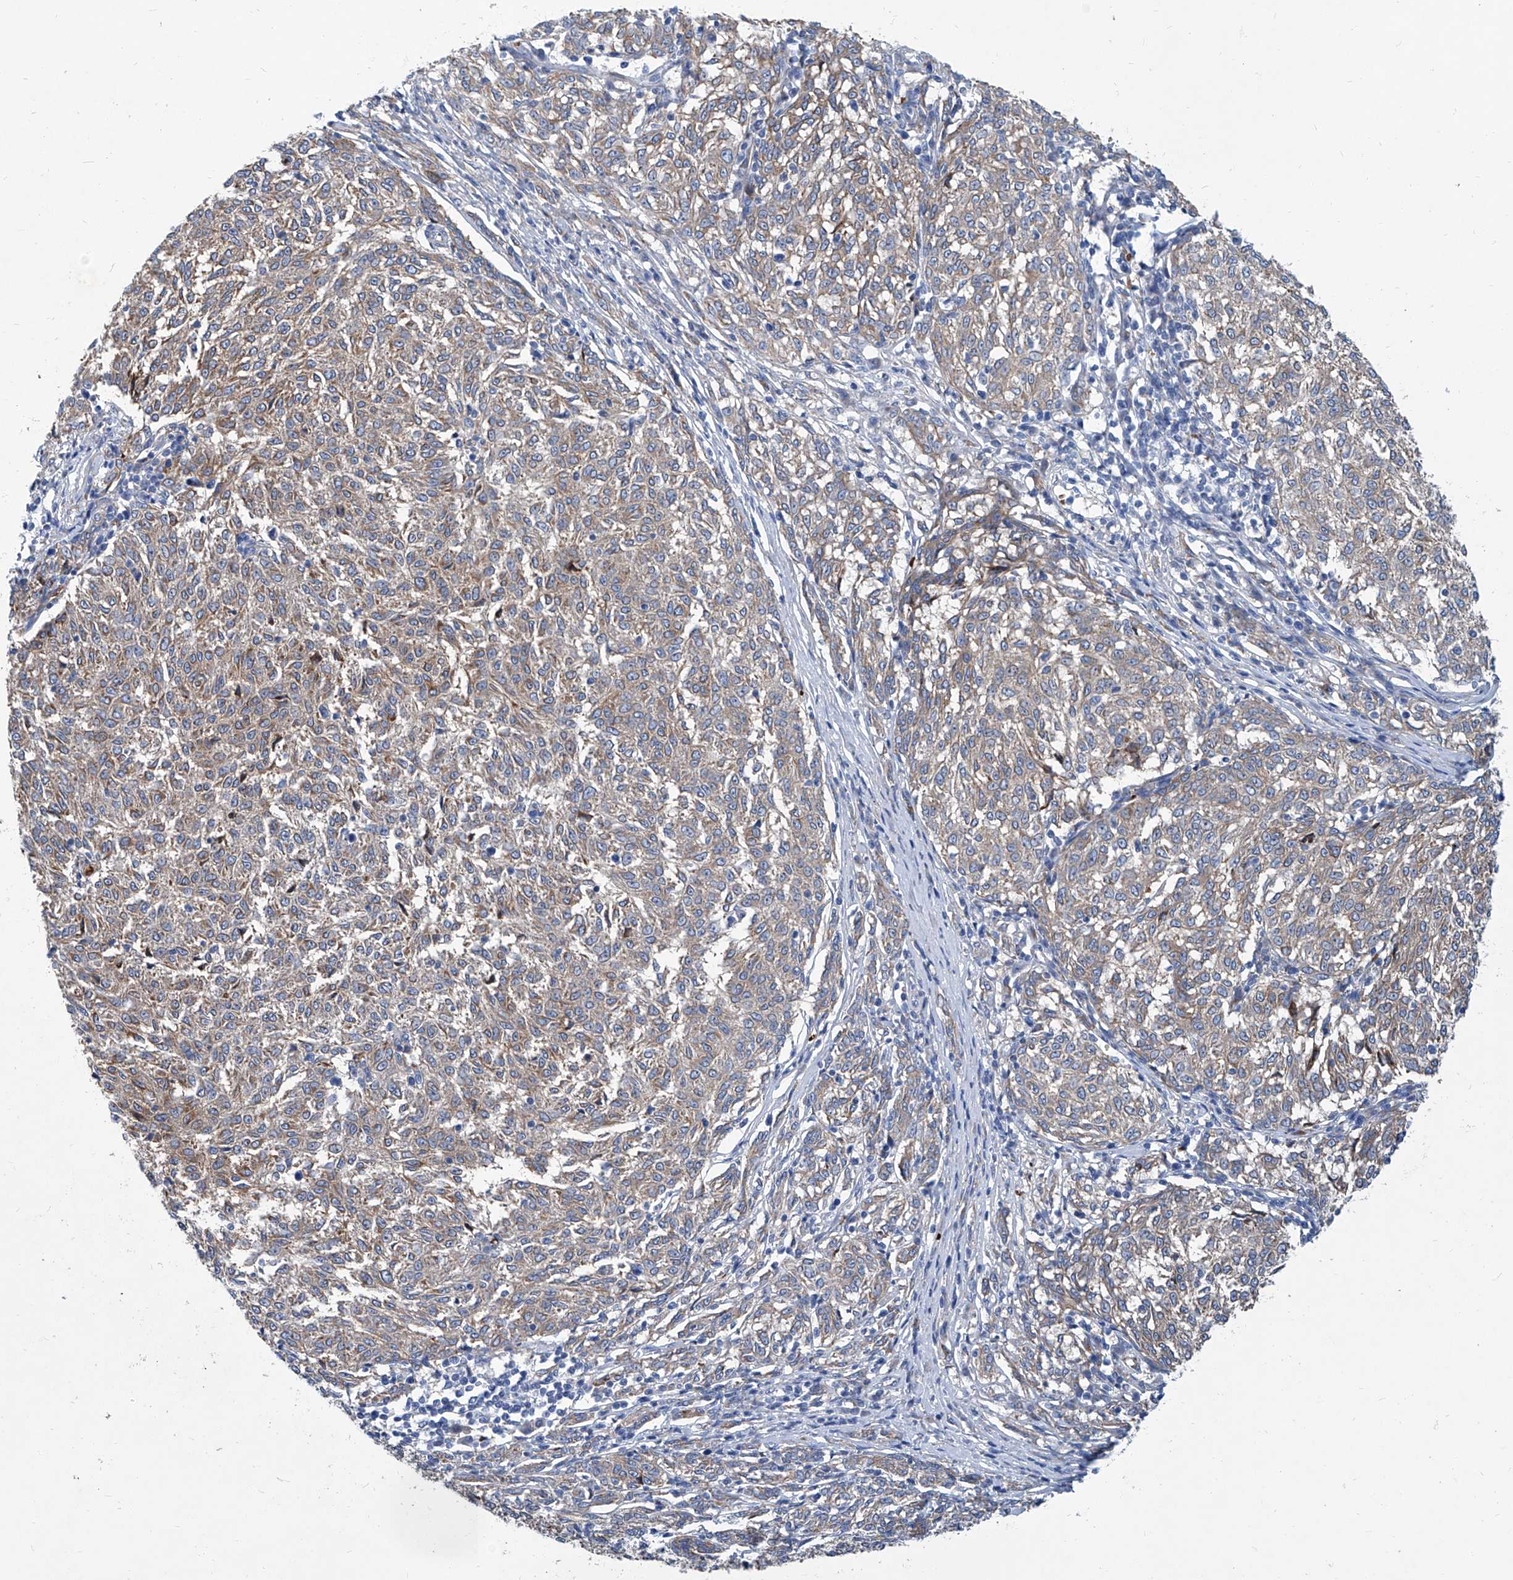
{"staining": {"intensity": "weak", "quantity": ">75%", "location": "cytoplasmic/membranous"}, "tissue": "melanoma", "cell_type": "Tumor cells", "image_type": "cancer", "snomed": [{"axis": "morphology", "description": "Malignant melanoma, NOS"}, {"axis": "topography", "description": "Skin"}], "caption": "Immunohistochemistry (DAB (3,3'-diaminobenzidine)) staining of human malignant melanoma demonstrates weak cytoplasmic/membranous protein staining in approximately >75% of tumor cells.", "gene": "FPR2", "patient": {"sex": "female", "age": 72}}